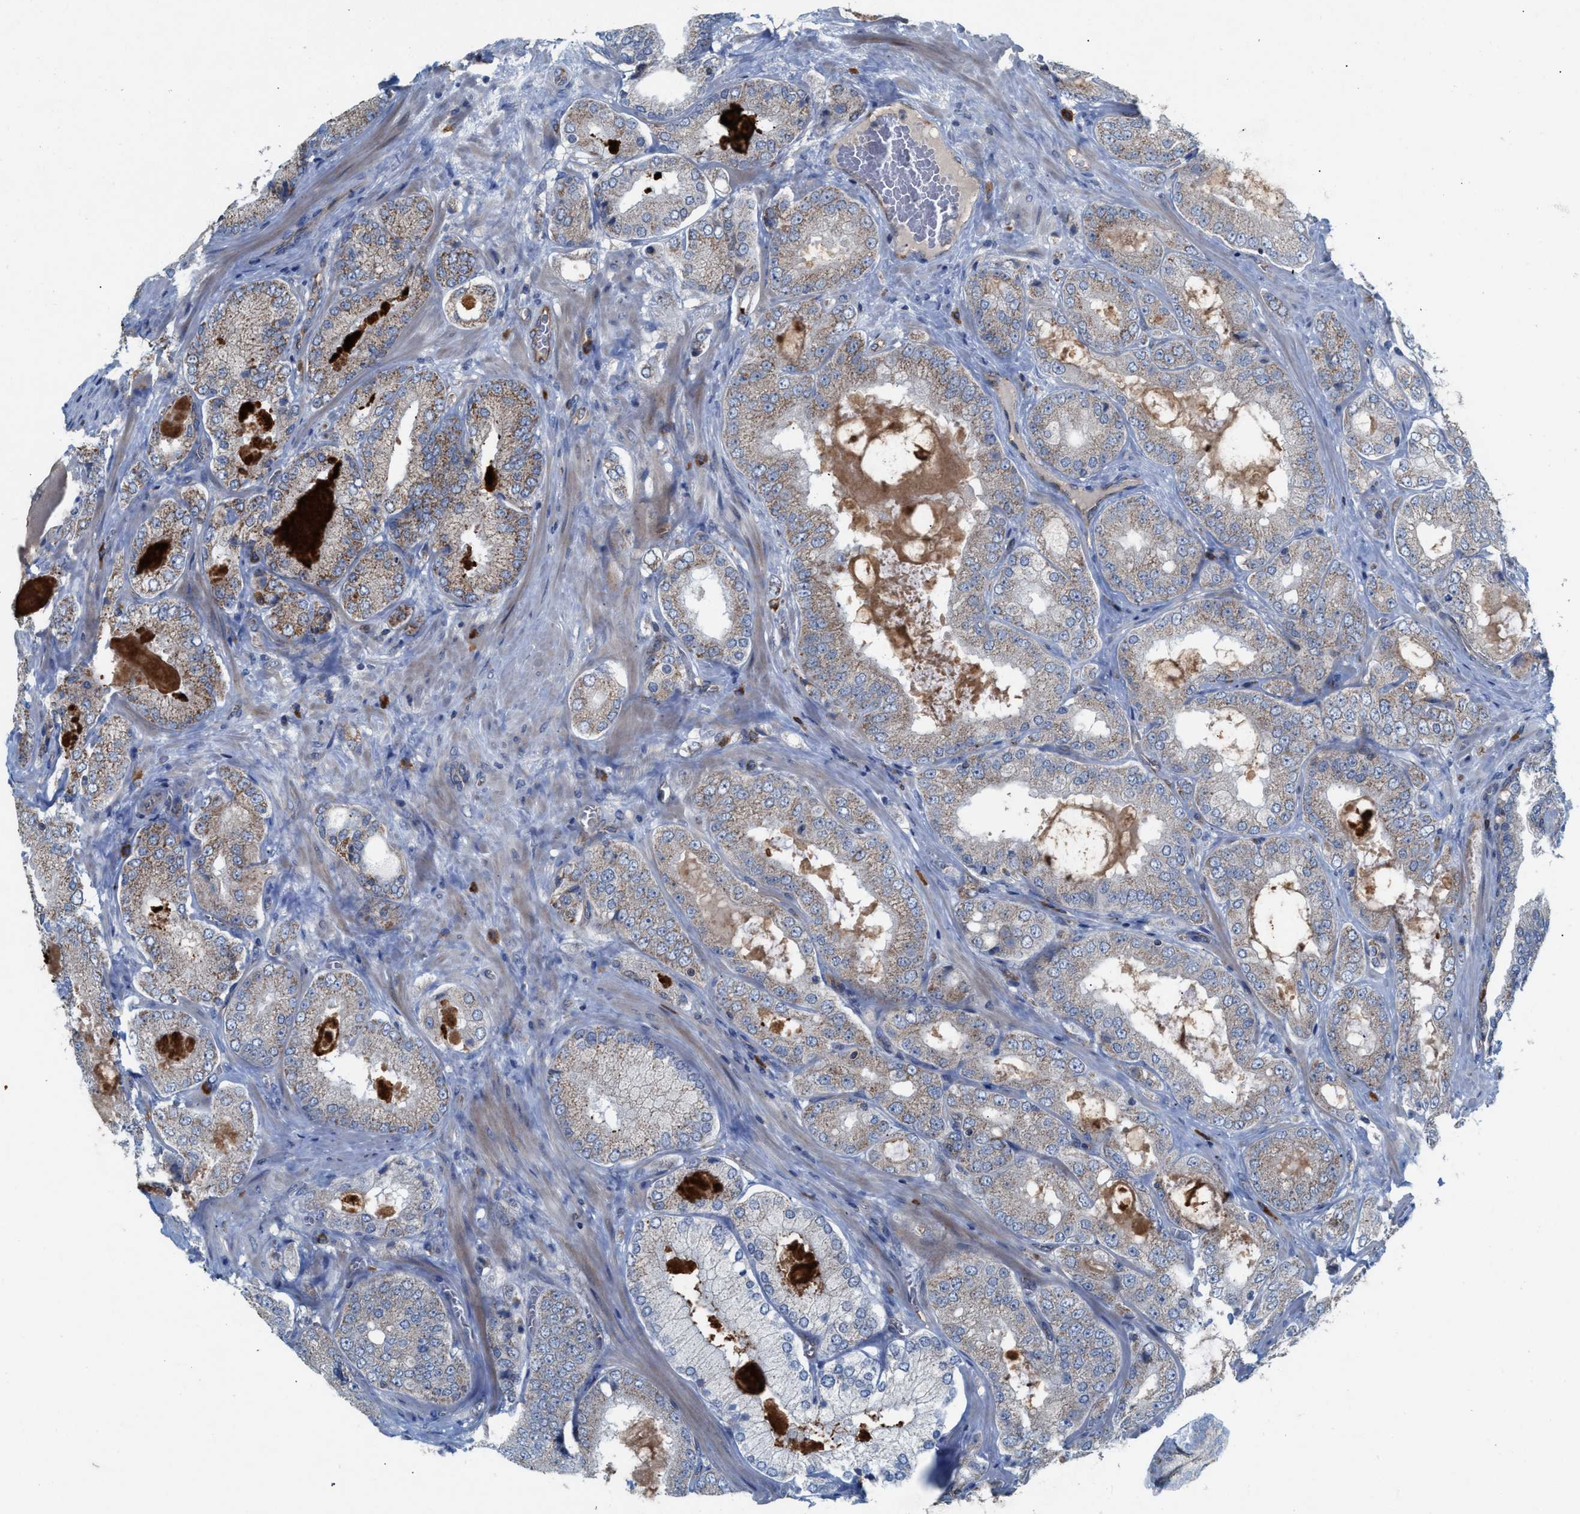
{"staining": {"intensity": "moderate", "quantity": "25%-75%", "location": "cytoplasmic/membranous"}, "tissue": "prostate cancer", "cell_type": "Tumor cells", "image_type": "cancer", "snomed": [{"axis": "morphology", "description": "Adenocarcinoma, Low grade"}, {"axis": "topography", "description": "Prostate"}], "caption": "DAB immunohistochemical staining of human adenocarcinoma (low-grade) (prostate) demonstrates moderate cytoplasmic/membranous protein expression in about 25%-75% of tumor cells.", "gene": "MRM1", "patient": {"sex": "male", "age": 65}}